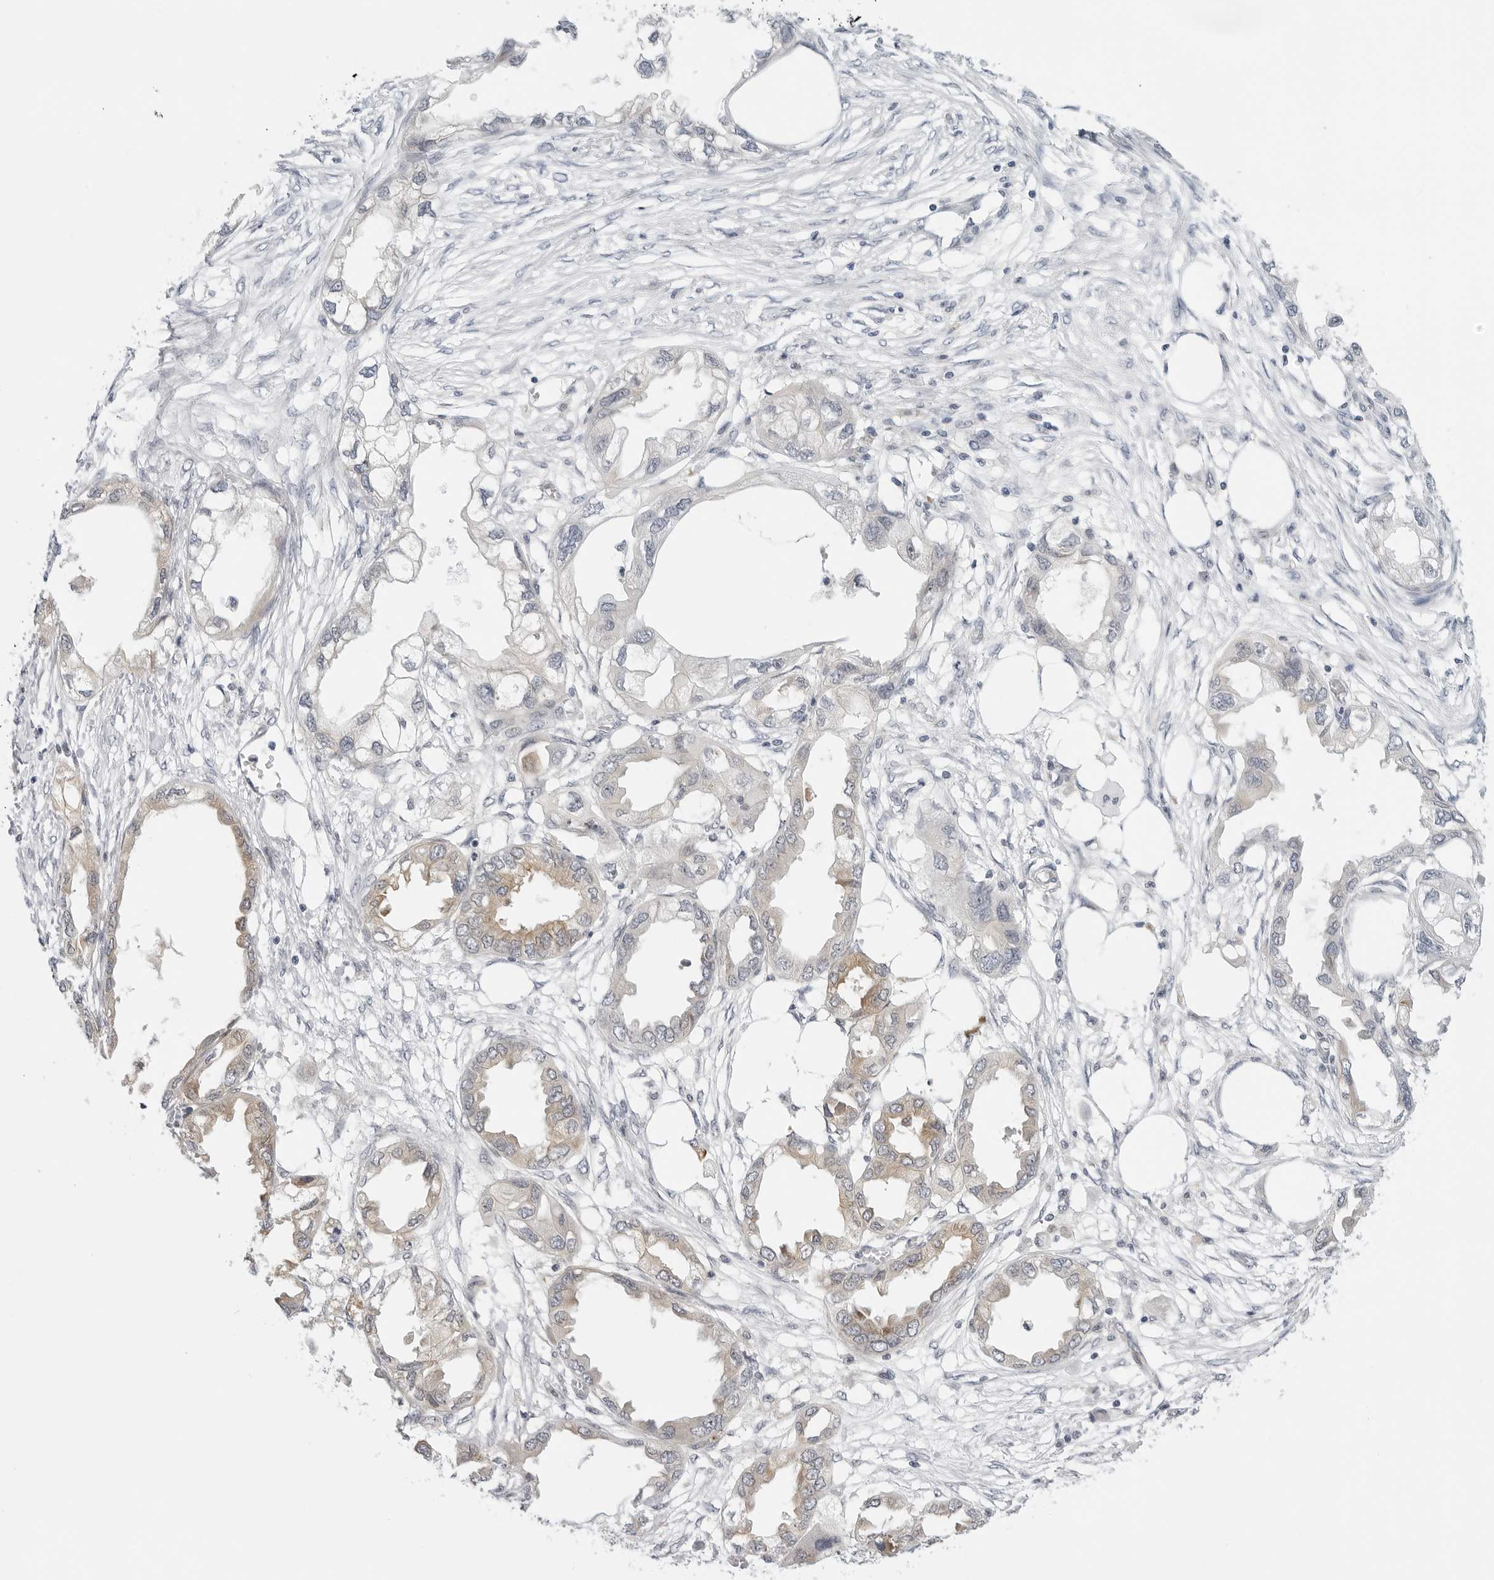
{"staining": {"intensity": "moderate", "quantity": "<25%", "location": "cytoplasmic/membranous"}, "tissue": "endometrial cancer", "cell_type": "Tumor cells", "image_type": "cancer", "snomed": [{"axis": "morphology", "description": "Adenocarcinoma, NOS"}, {"axis": "morphology", "description": "Adenocarcinoma, metastatic, NOS"}, {"axis": "topography", "description": "Adipose tissue"}, {"axis": "topography", "description": "Endometrium"}], "caption": "A photomicrograph showing moderate cytoplasmic/membranous staining in approximately <25% of tumor cells in endometrial adenocarcinoma, as visualized by brown immunohistochemical staining.", "gene": "MAP2K5", "patient": {"sex": "female", "age": 67}}